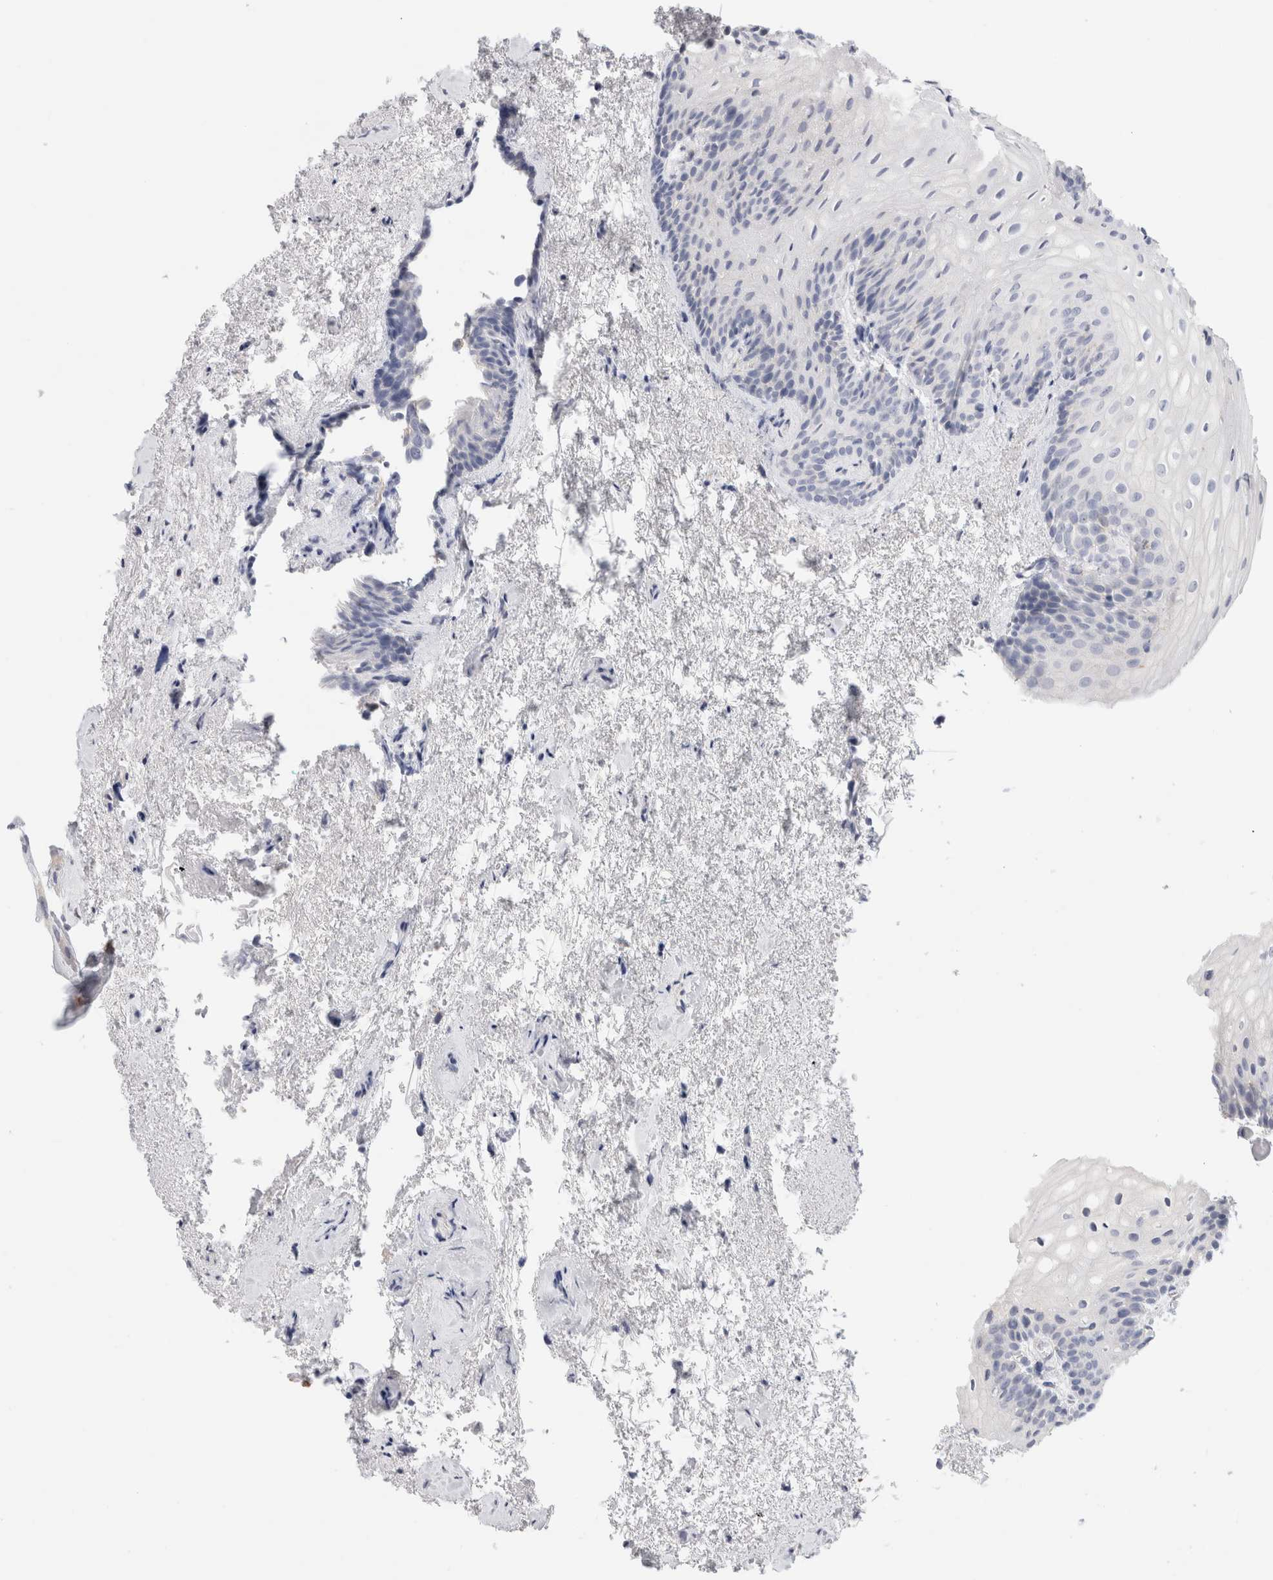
{"staining": {"intensity": "negative", "quantity": "none", "location": "none"}, "tissue": "urinary bladder", "cell_type": "Urothelial cells", "image_type": "normal", "snomed": [{"axis": "morphology", "description": "Normal tissue, NOS"}, {"axis": "topography", "description": "Urinary bladder"}], "caption": "Immunohistochemical staining of benign urinary bladder reveals no significant expression in urothelial cells.", "gene": "CSK", "patient": {"sex": "female", "age": 67}}